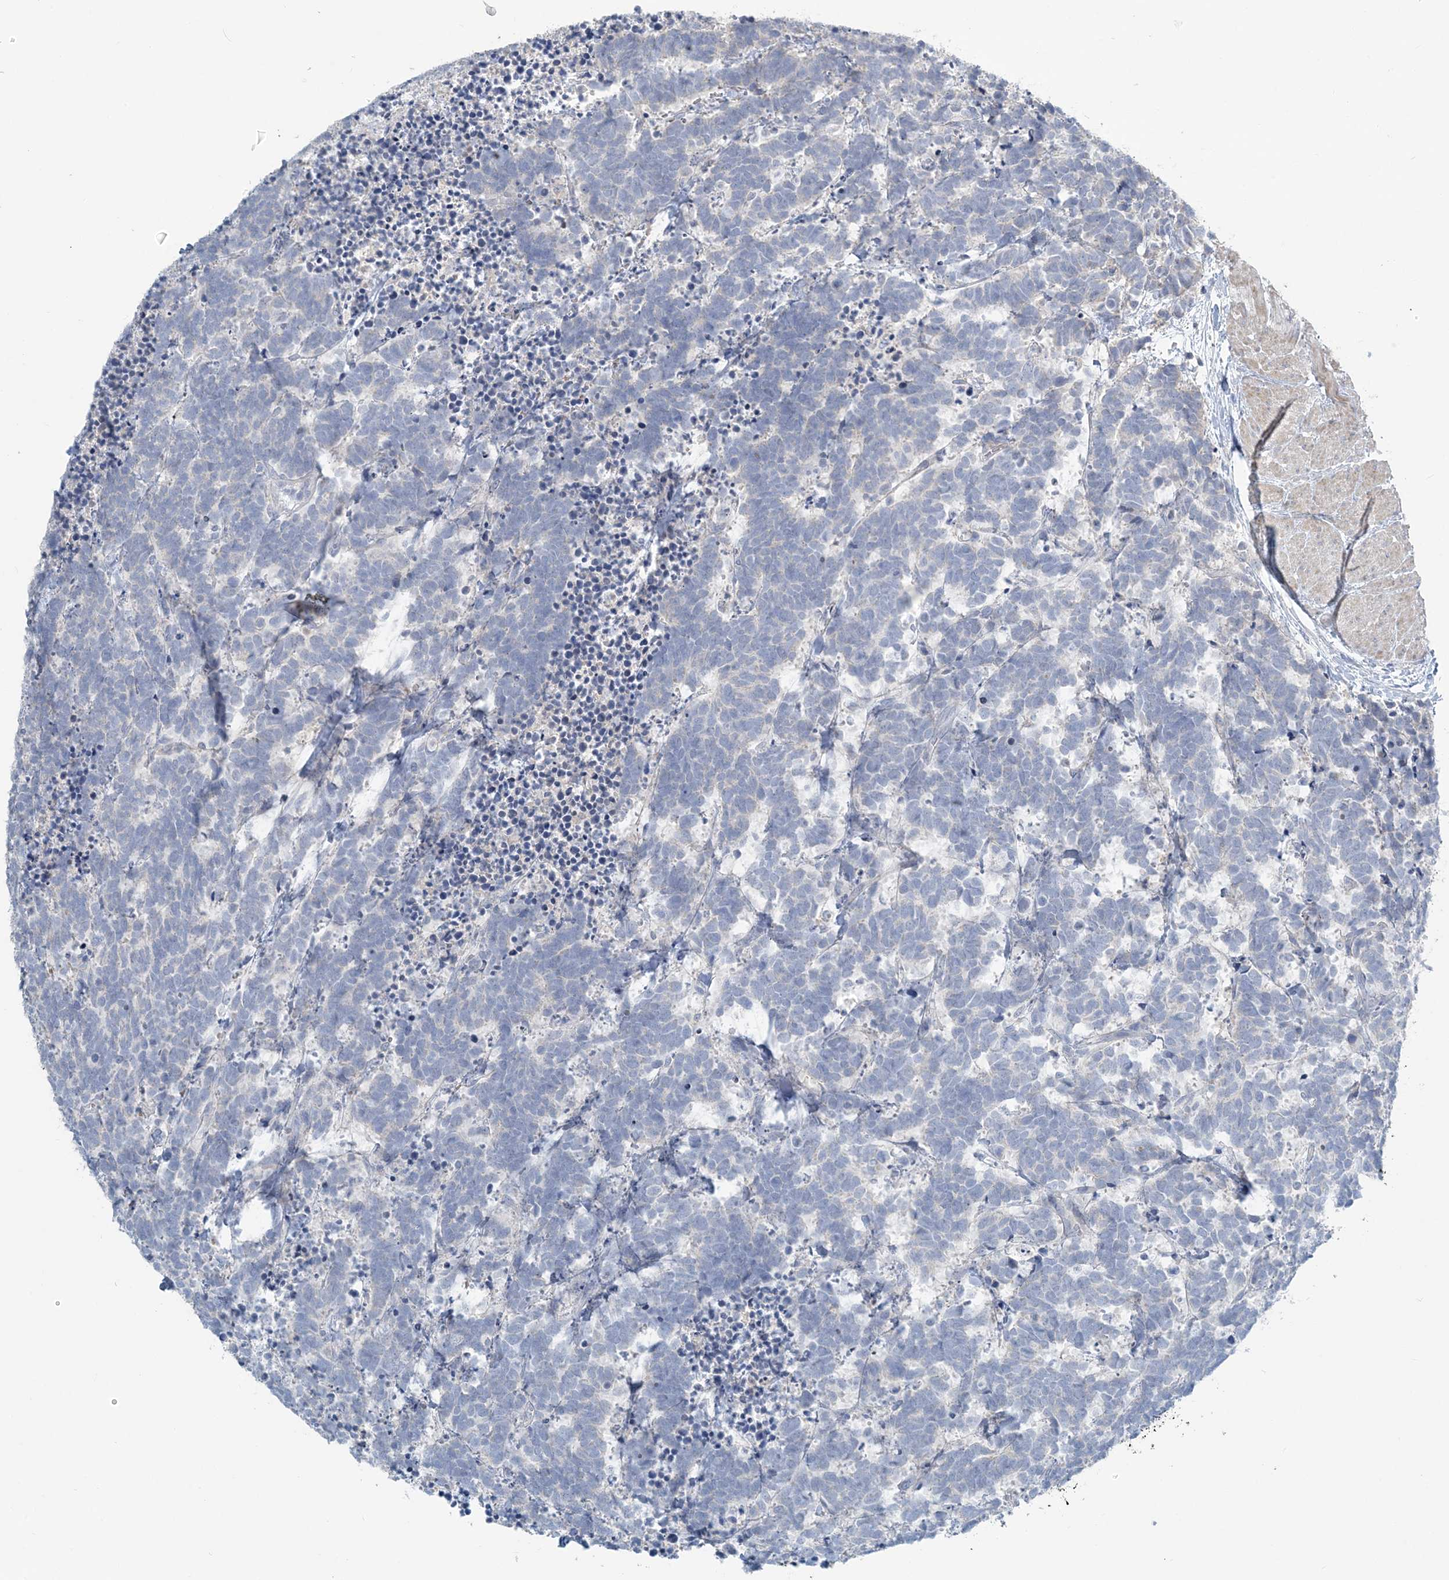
{"staining": {"intensity": "negative", "quantity": "none", "location": "none"}, "tissue": "carcinoid", "cell_type": "Tumor cells", "image_type": "cancer", "snomed": [{"axis": "morphology", "description": "Carcinoma, NOS"}, {"axis": "morphology", "description": "Carcinoid, malignant, NOS"}, {"axis": "topography", "description": "Urinary bladder"}], "caption": "This photomicrograph is of carcinoid (malignant) stained with IHC to label a protein in brown with the nuclei are counter-stained blue. There is no positivity in tumor cells.", "gene": "SLC4A10", "patient": {"sex": "male", "age": 57}}